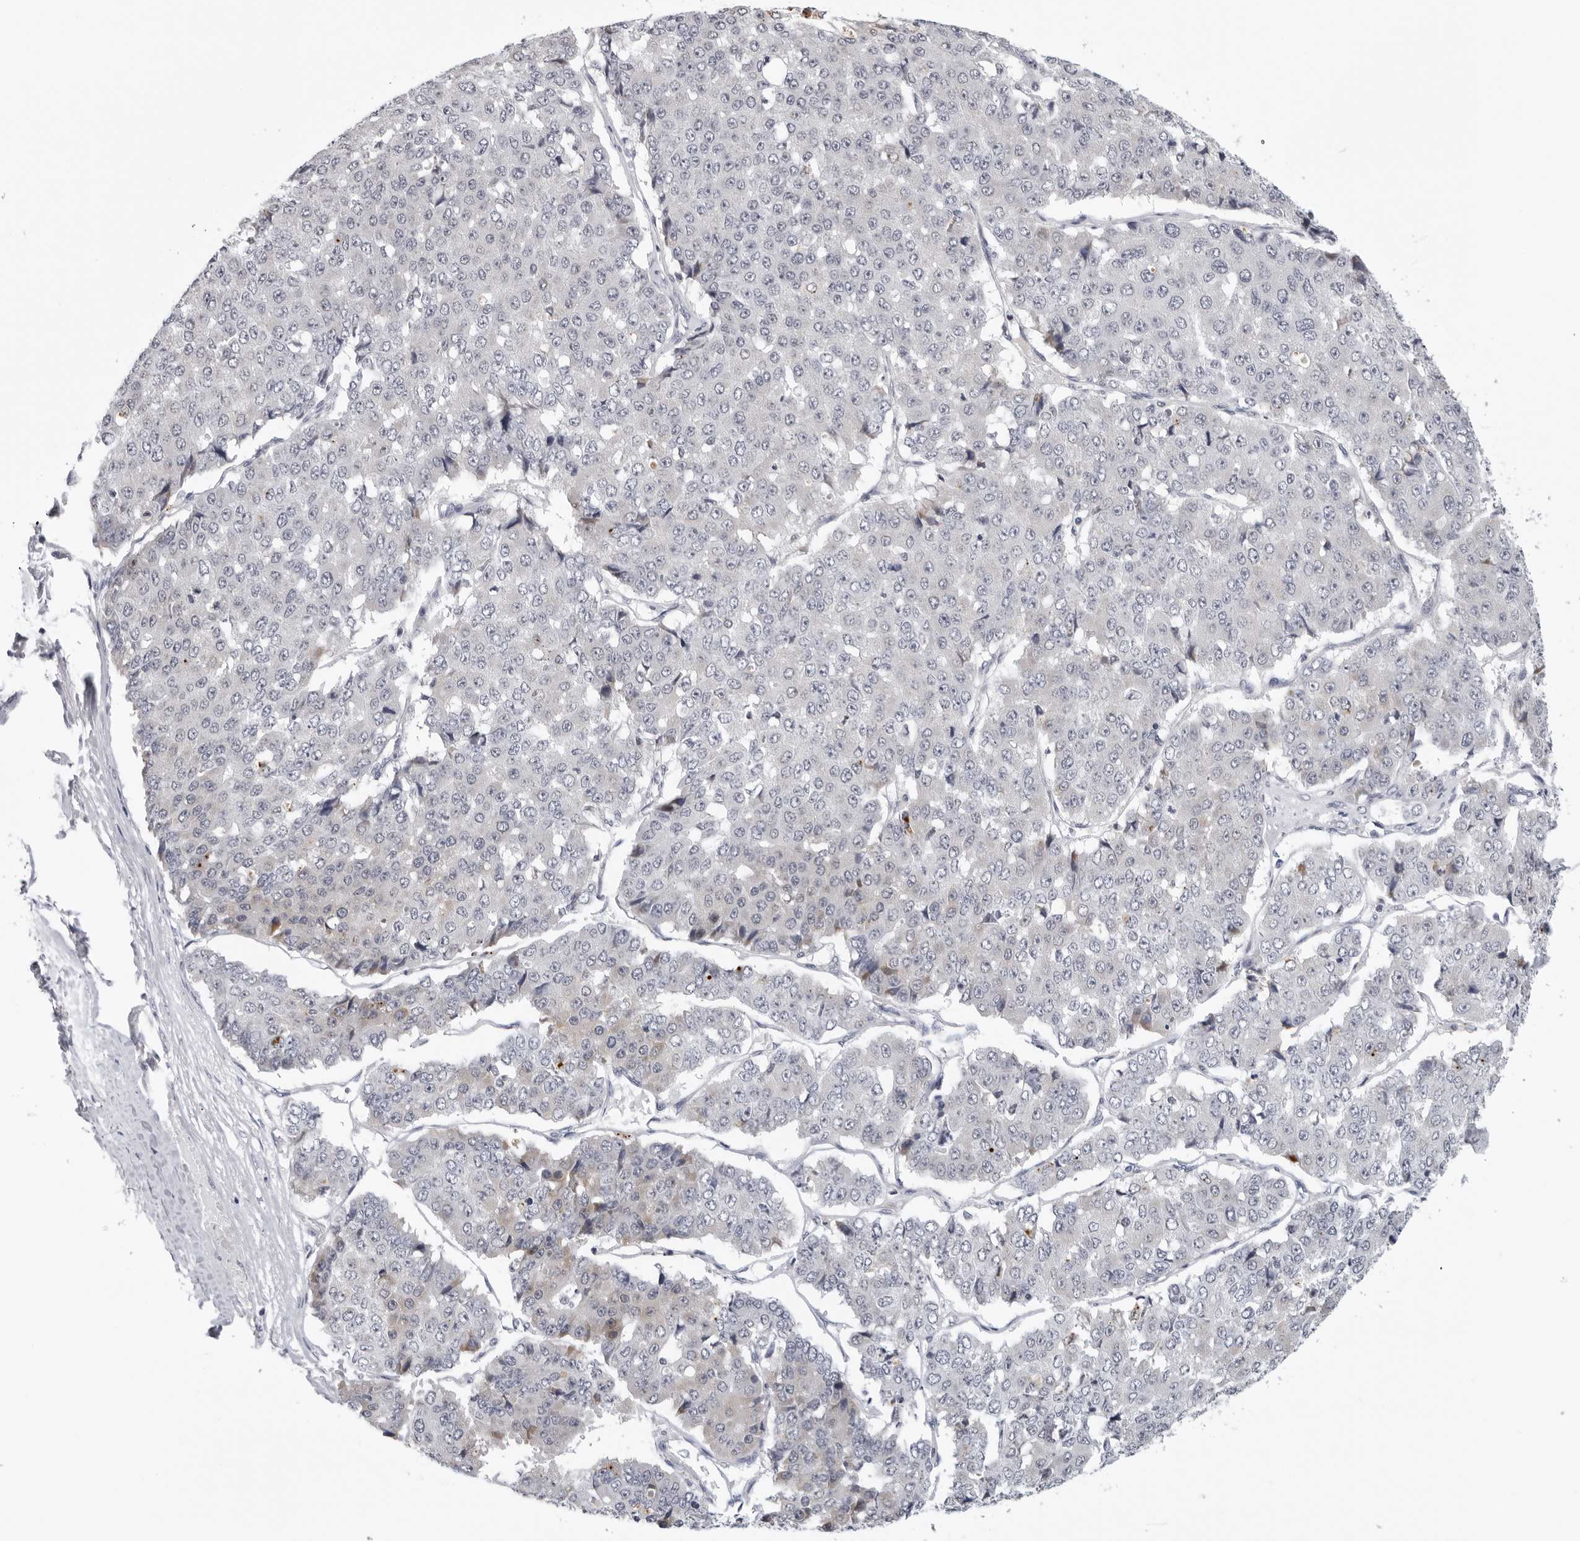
{"staining": {"intensity": "negative", "quantity": "none", "location": "none"}, "tissue": "pancreatic cancer", "cell_type": "Tumor cells", "image_type": "cancer", "snomed": [{"axis": "morphology", "description": "Adenocarcinoma, NOS"}, {"axis": "topography", "description": "Pancreas"}], "caption": "Immunohistochemical staining of pancreatic adenocarcinoma displays no significant expression in tumor cells. (DAB immunohistochemistry visualized using brightfield microscopy, high magnification).", "gene": "ZNF502", "patient": {"sex": "male", "age": 50}}